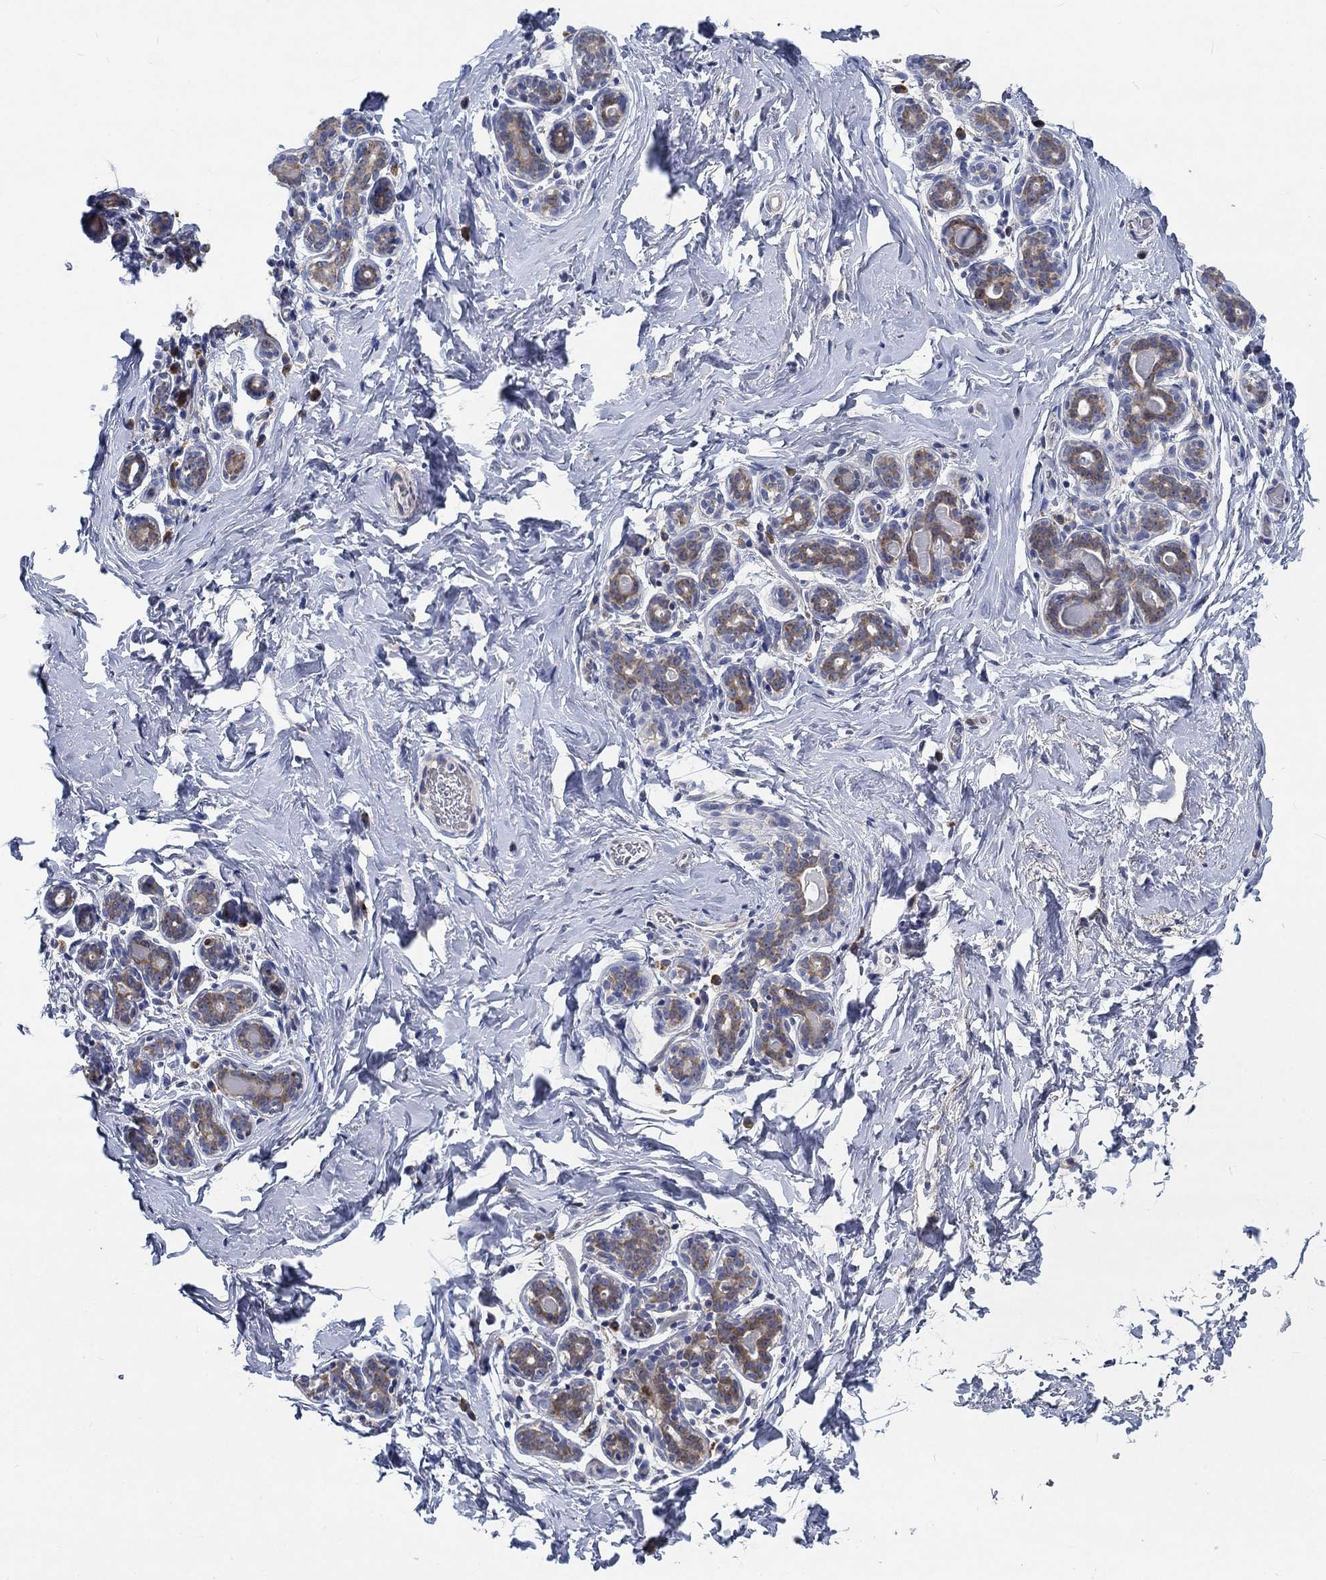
{"staining": {"intensity": "negative", "quantity": "none", "location": "none"}, "tissue": "breast", "cell_type": "Adipocytes", "image_type": "normal", "snomed": [{"axis": "morphology", "description": "Normal tissue, NOS"}, {"axis": "topography", "description": "Skin"}, {"axis": "topography", "description": "Breast"}], "caption": "The histopathology image shows no significant staining in adipocytes of breast. The staining is performed using DAB brown chromogen with nuclei counter-stained in using hematoxylin.", "gene": "MMP24", "patient": {"sex": "female", "age": 43}}